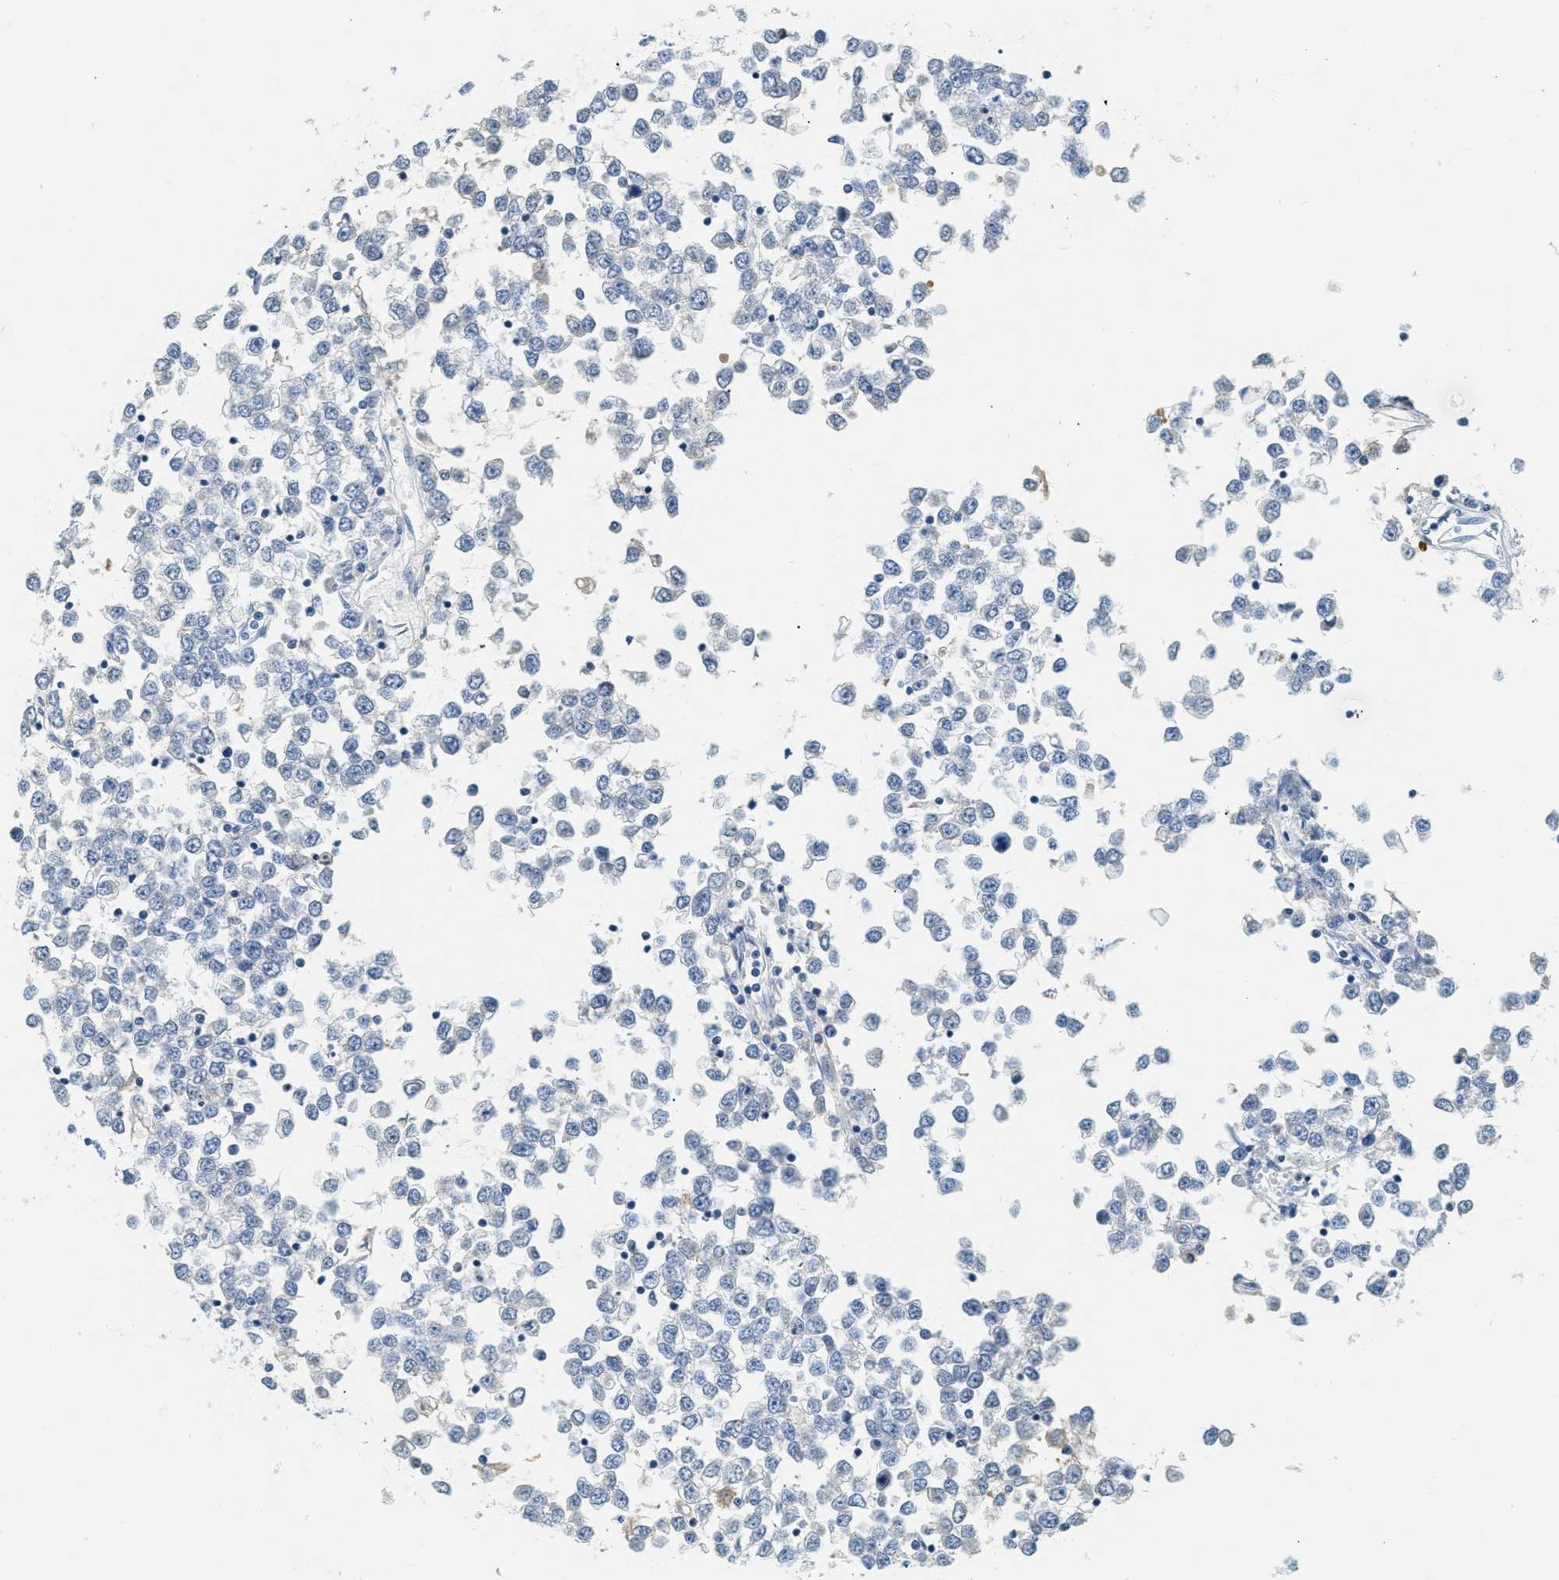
{"staining": {"intensity": "negative", "quantity": "none", "location": "none"}, "tissue": "testis cancer", "cell_type": "Tumor cells", "image_type": "cancer", "snomed": [{"axis": "morphology", "description": "Seminoma, NOS"}, {"axis": "topography", "description": "Testis"}], "caption": "An image of human testis cancer is negative for staining in tumor cells.", "gene": "LCN2", "patient": {"sex": "male", "age": 65}}